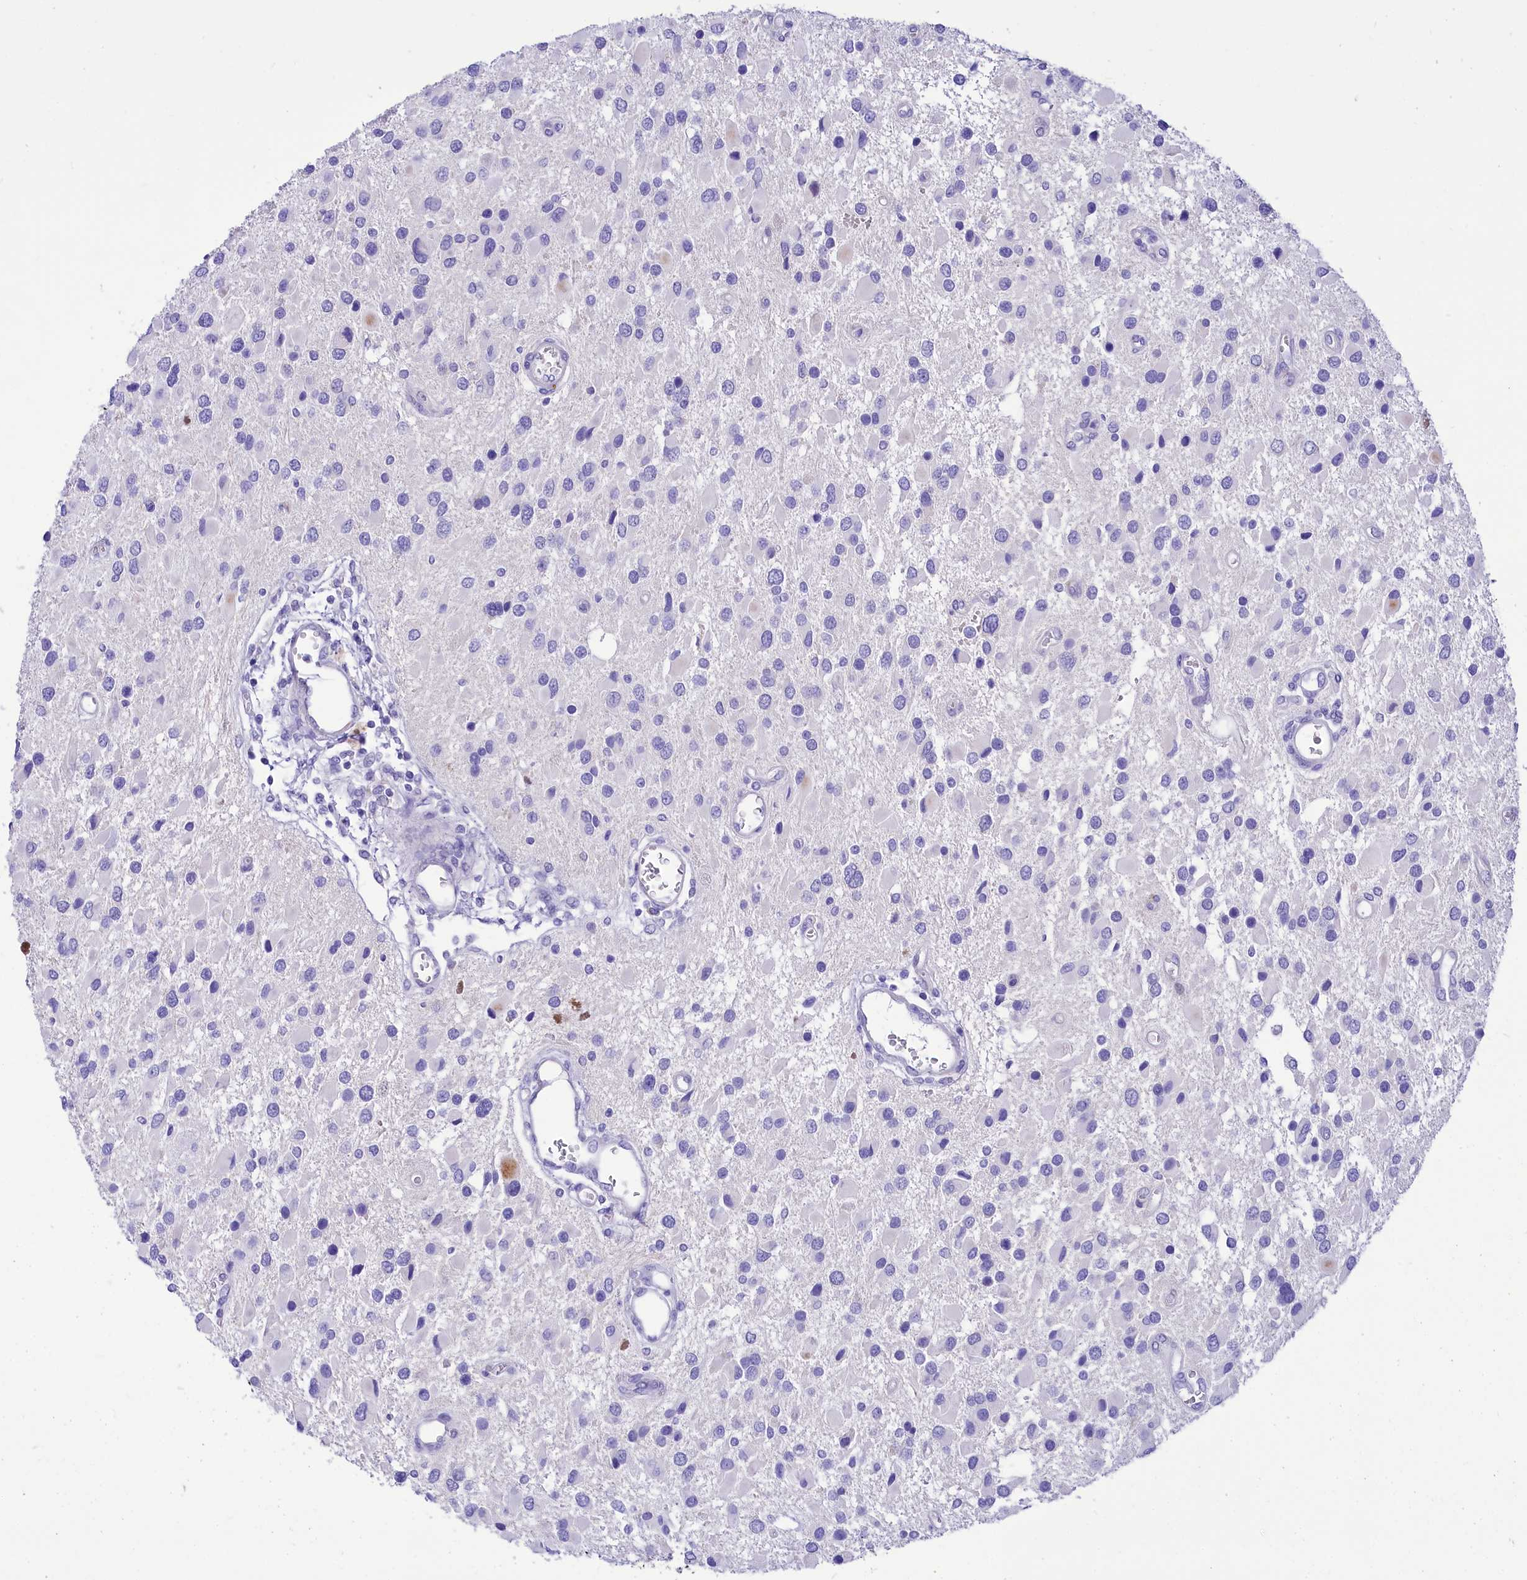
{"staining": {"intensity": "negative", "quantity": "none", "location": "none"}, "tissue": "glioma", "cell_type": "Tumor cells", "image_type": "cancer", "snomed": [{"axis": "morphology", "description": "Glioma, malignant, High grade"}, {"axis": "topography", "description": "Brain"}], "caption": "A micrograph of human malignant high-grade glioma is negative for staining in tumor cells.", "gene": "TTC36", "patient": {"sex": "male", "age": 53}}